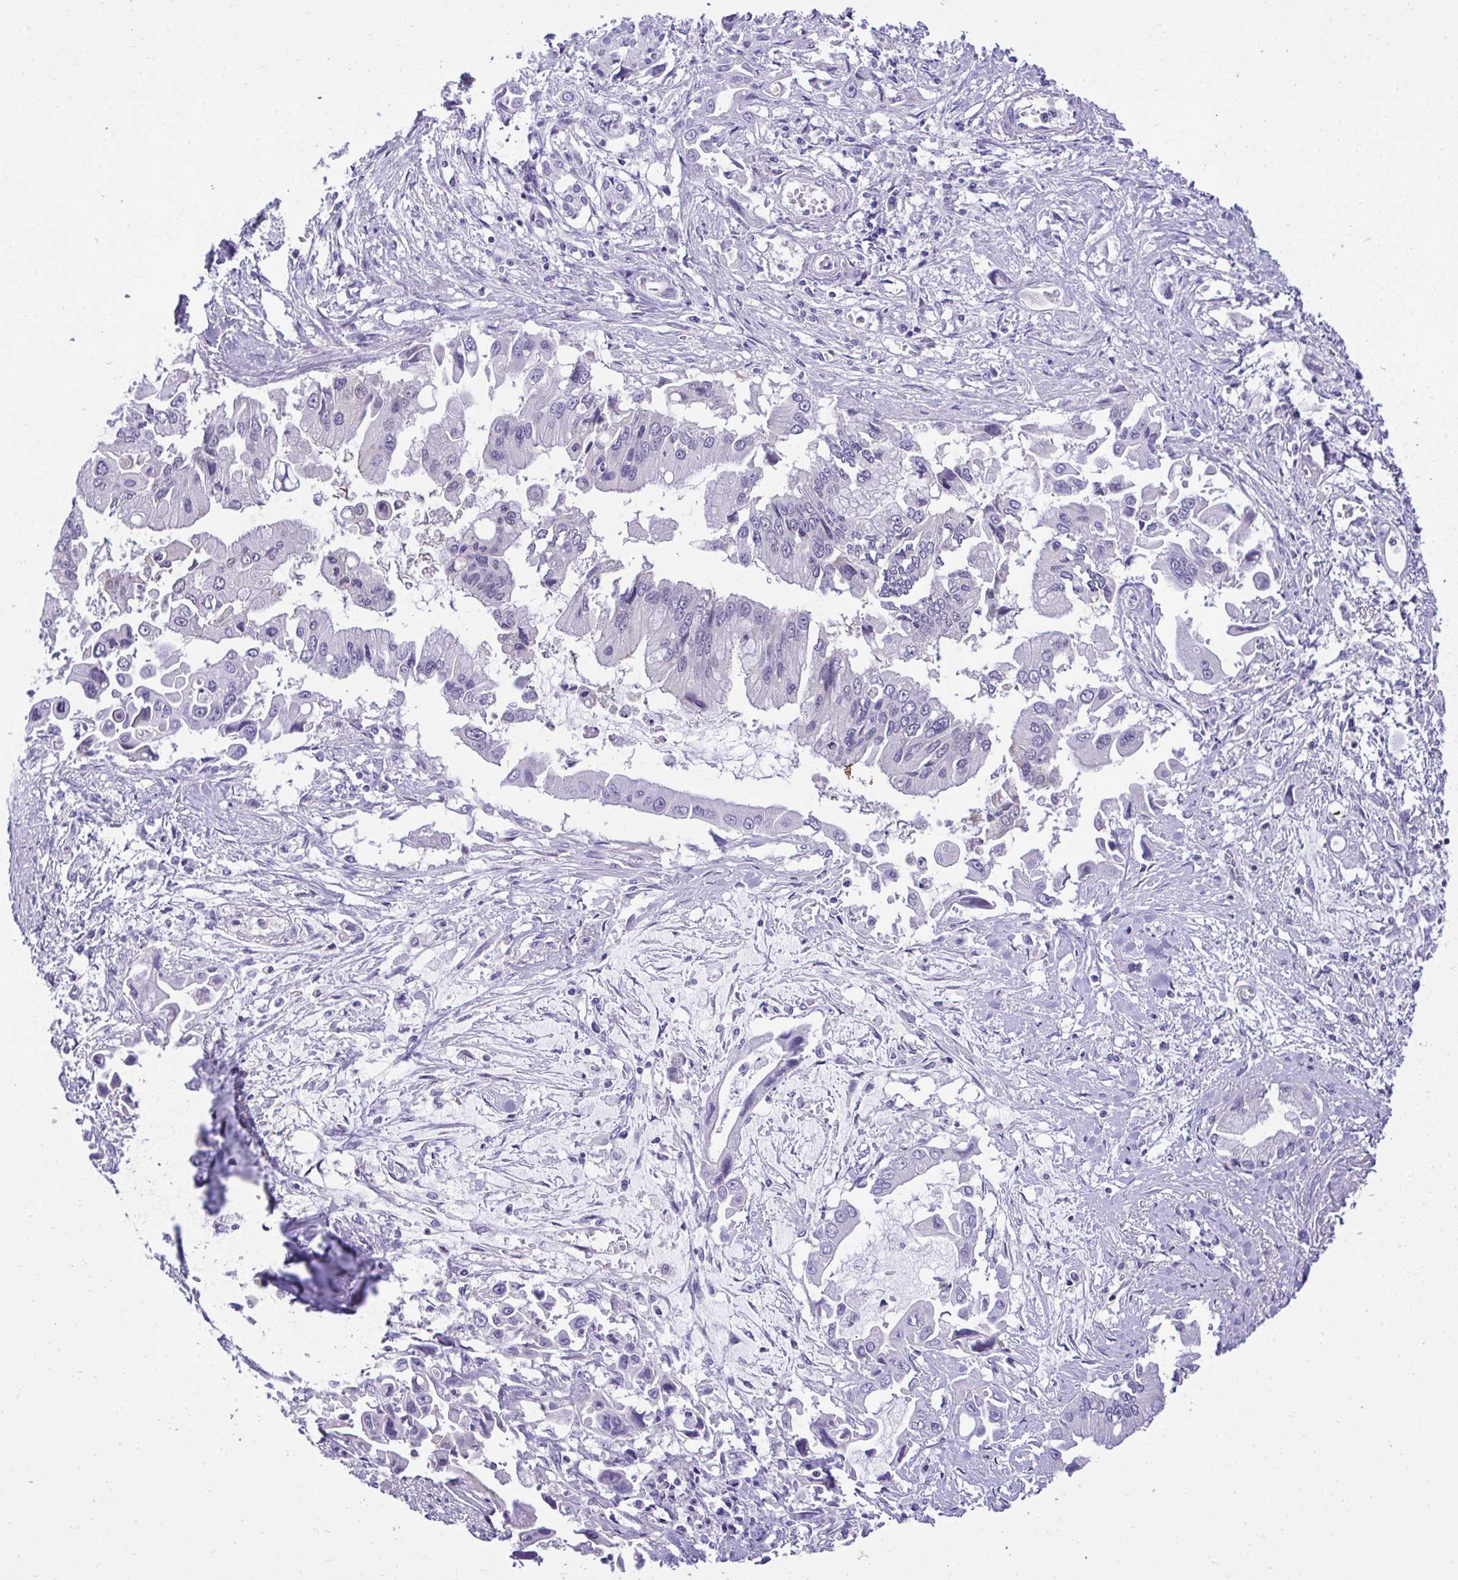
{"staining": {"intensity": "negative", "quantity": "none", "location": "none"}, "tissue": "pancreatic cancer", "cell_type": "Tumor cells", "image_type": "cancer", "snomed": [{"axis": "morphology", "description": "Adenocarcinoma, NOS"}, {"axis": "topography", "description": "Pancreas"}], "caption": "Tumor cells show no significant staining in adenocarcinoma (pancreatic).", "gene": "TMCO5A", "patient": {"sex": "male", "age": 84}}